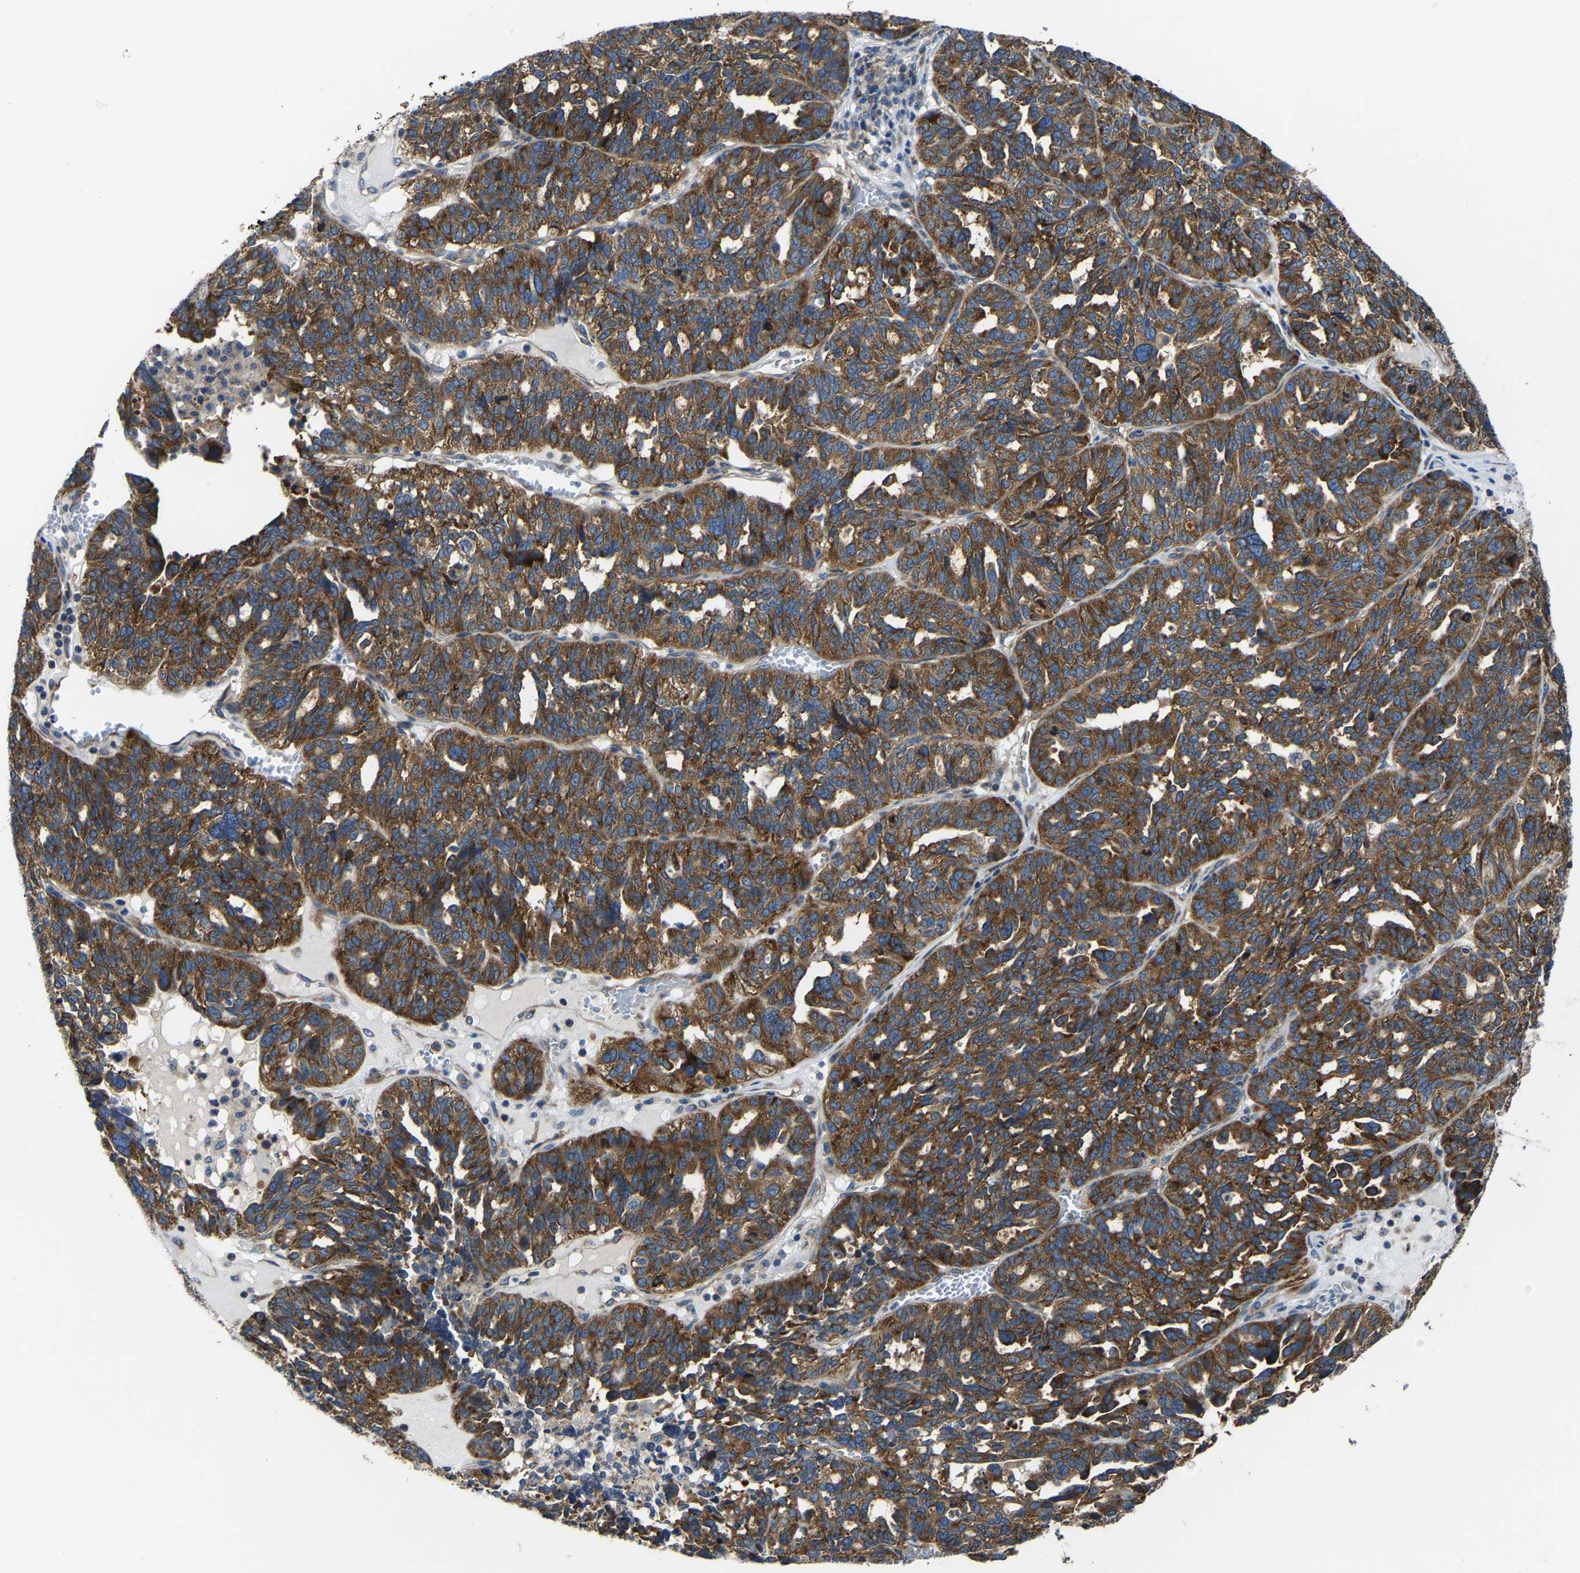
{"staining": {"intensity": "strong", "quantity": ">75%", "location": "cytoplasmic/membranous"}, "tissue": "ovarian cancer", "cell_type": "Tumor cells", "image_type": "cancer", "snomed": [{"axis": "morphology", "description": "Cystadenocarcinoma, serous, NOS"}, {"axis": "topography", "description": "Ovary"}], "caption": "There is high levels of strong cytoplasmic/membranous staining in tumor cells of ovarian cancer, as demonstrated by immunohistochemical staining (brown color).", "gene": "G3BP2", "patient": {"sex": "female", "age": 59}}